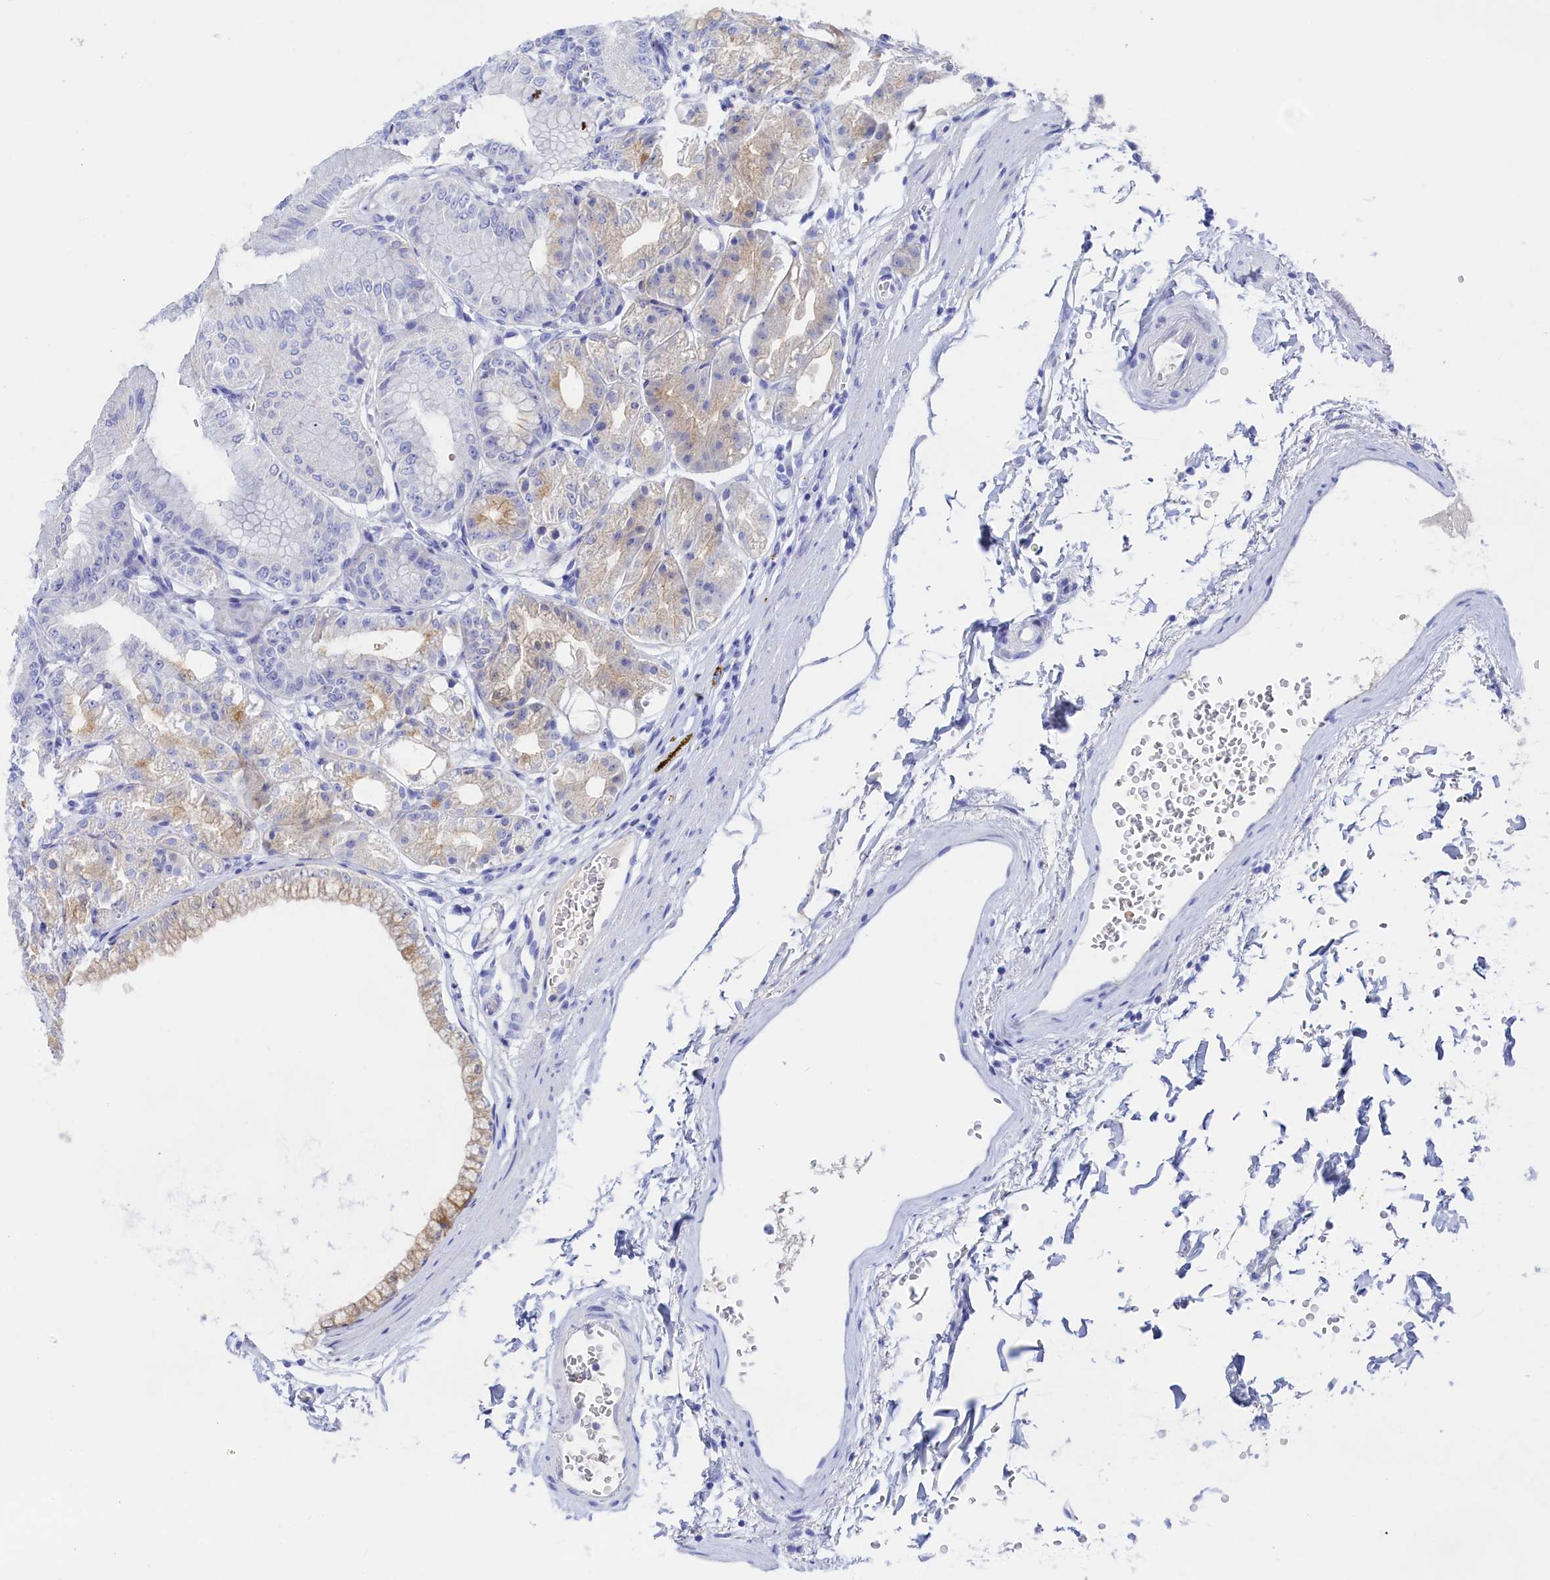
{"staining": {"intensity": "weak", "quantity": "25%-75%", "location": "cytoplasmic/membranous"}, "tissue": "stomach", "cell_type": "Glandular cells", "image_type": "normal", "snomed": [{"axis": "morphology", "description": "Normal tissue, NOS"}, {"axis": "topography", "description": "Stomach, lower"}], "caption": "Immunohistochemical staining of benign human stomach reveals weak cytoplasmic/membranous protein staining in approximately 25%-75% of glandular cells. (DAB (3,3'-diaminobenzidine) IHC with brightfield microscopy, high magnification).", "gene": "TRIM10", "patient": {"sex": "male", "age": 71}}